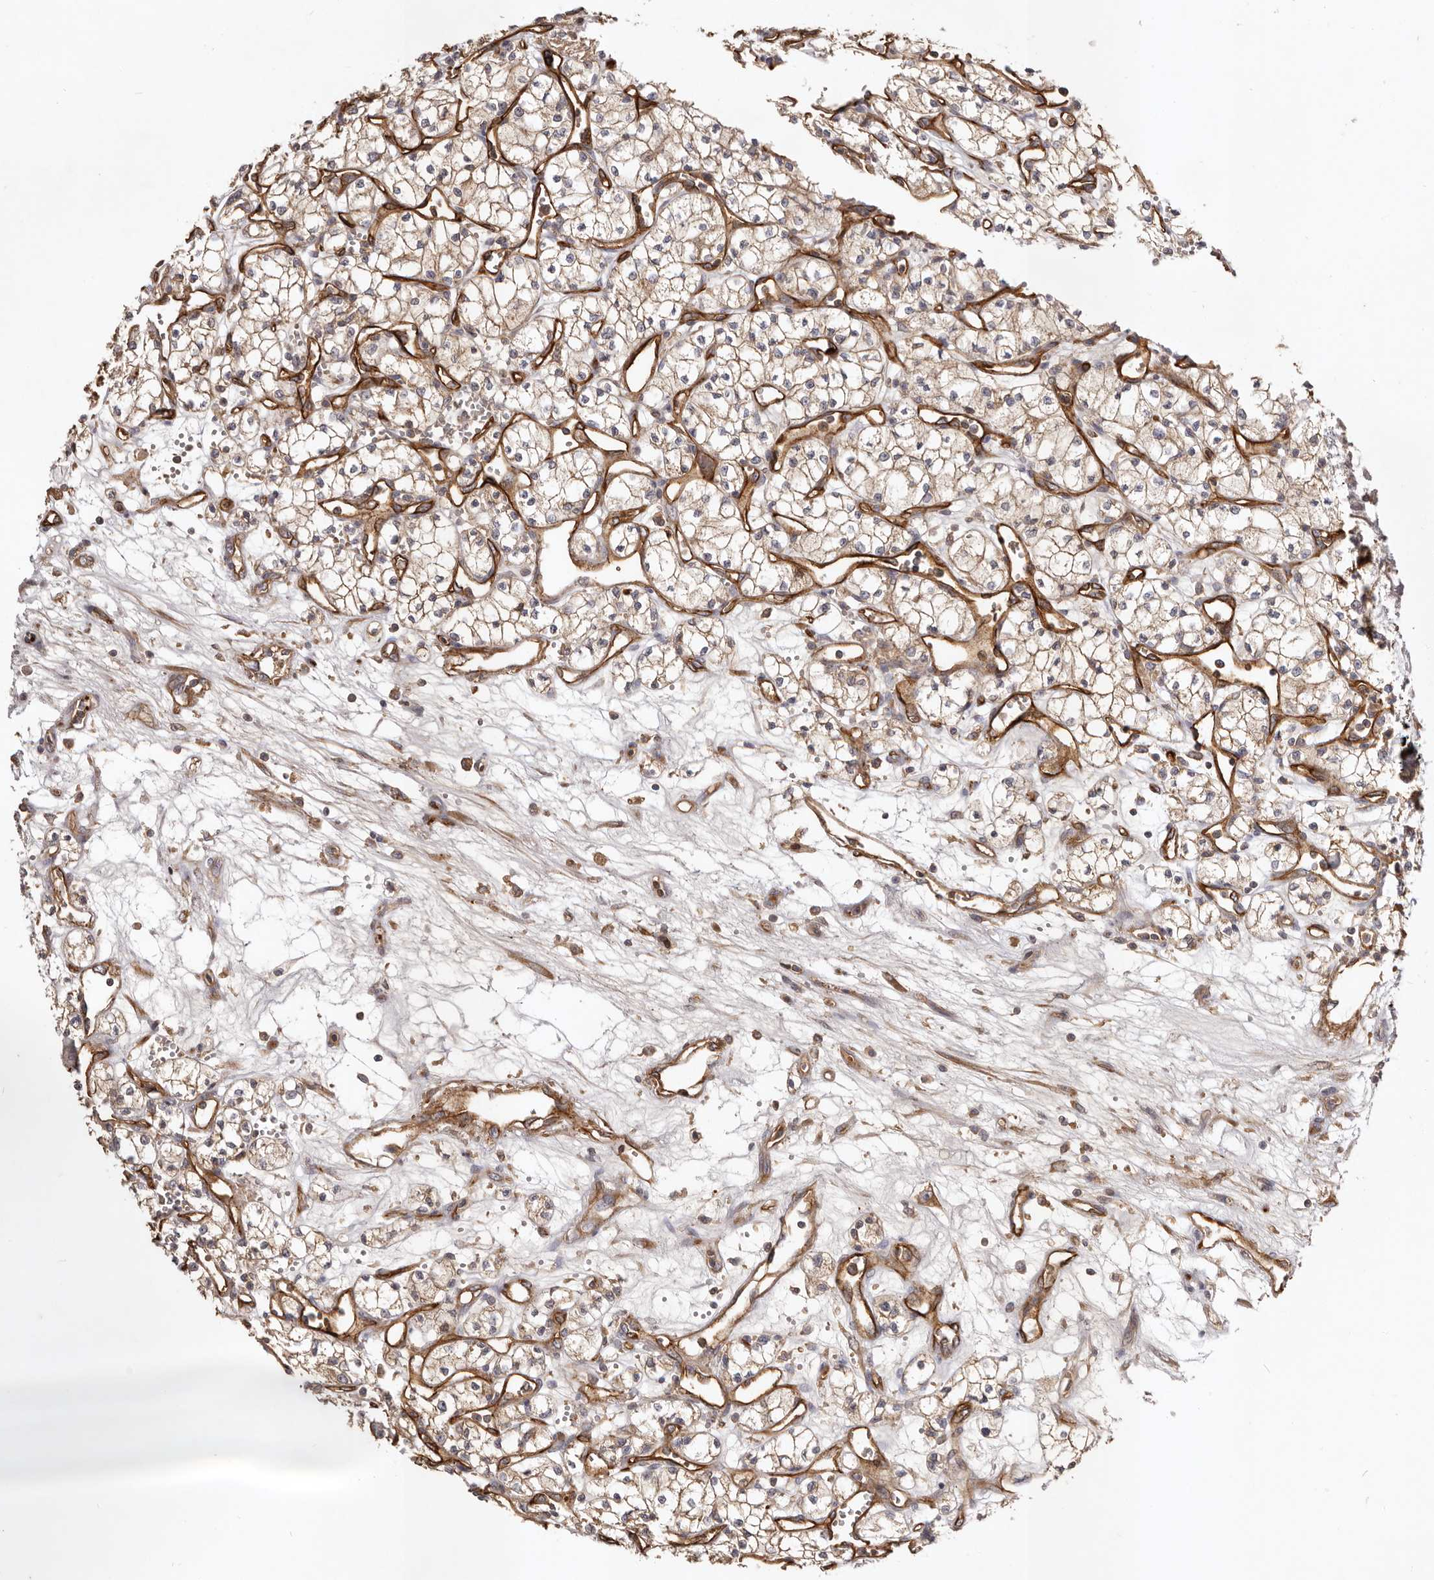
{"staining": {"intensity": "weak", "quantity": ">75%", "location": "cytoplasmic/membranous"}, "tissue": "renal cancer", "cell_type": "Tumor cells", "image_type": "cancer", "snomed": [{"axis": "morphology", "description": "Adenocarcinoma, NOS"}, {"axis": "topography", "description": "Kidney"}], "caption": "A low amount of weak cytoplasmic/membranous expression is identified in approximately >75% of tumor cells in adenocarcinoma (renal) tissue.", "gene": "ADAMTS9", "patient": {"sex": "male", "age": 59}}